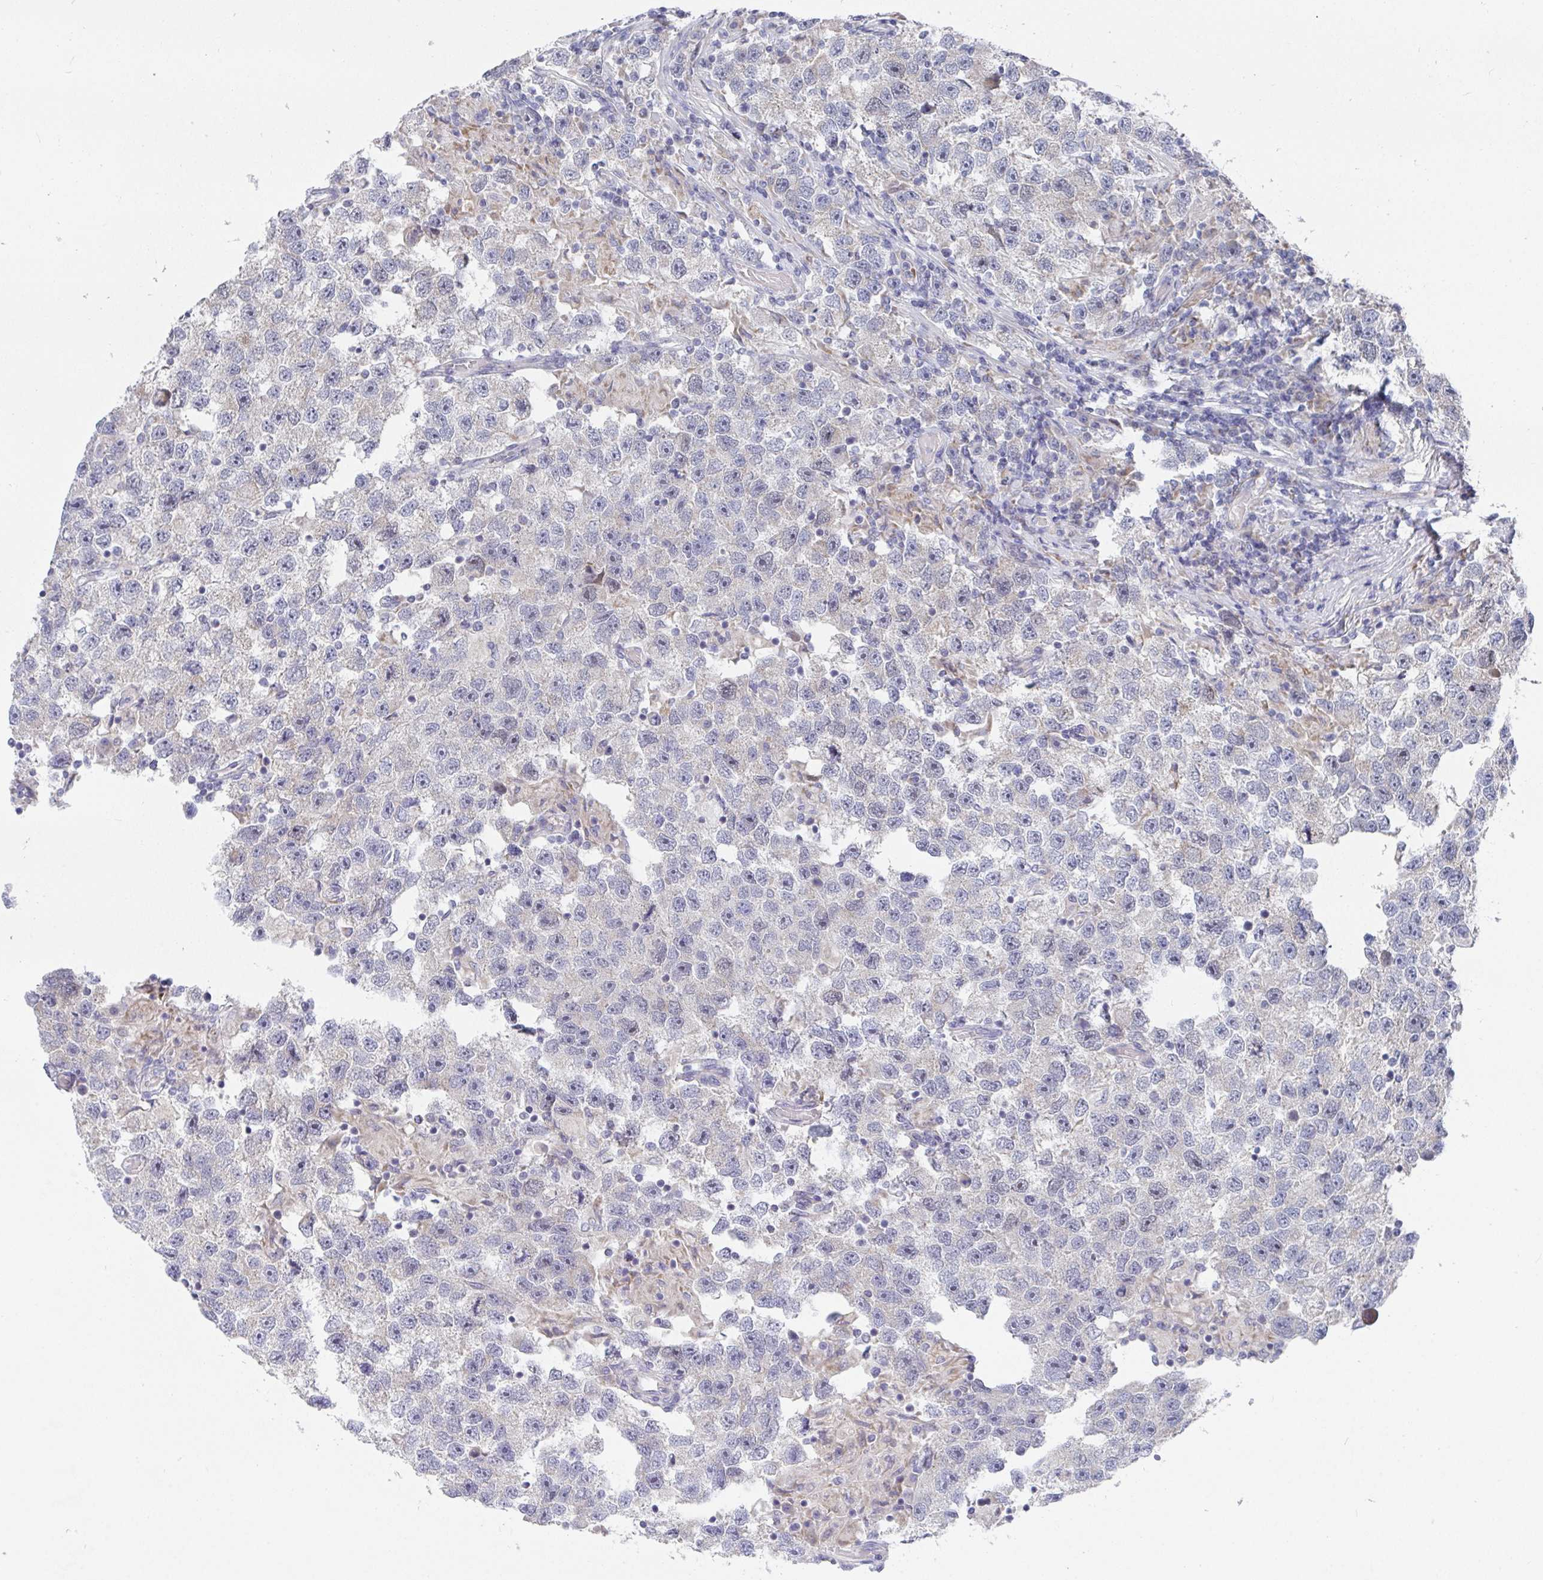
{"staining": {"intensity": "weak", "quantity": "<25%", "location": "nuclear"}, "tissue": "testis cancer", "cell_type": "Tumor cells", "image_type": "cancer", "snomed": [{"axis": "morphology", "description": "Seminoma, NOS"}, {"axis": "topography", "description": "Testis"}], "caption": "Testis cancer was stained to show a protein in brown. There is no significant staining in tumor cells.", "gene": "ATP5F1C", "patient": {"sex": "male", "age": 26}}